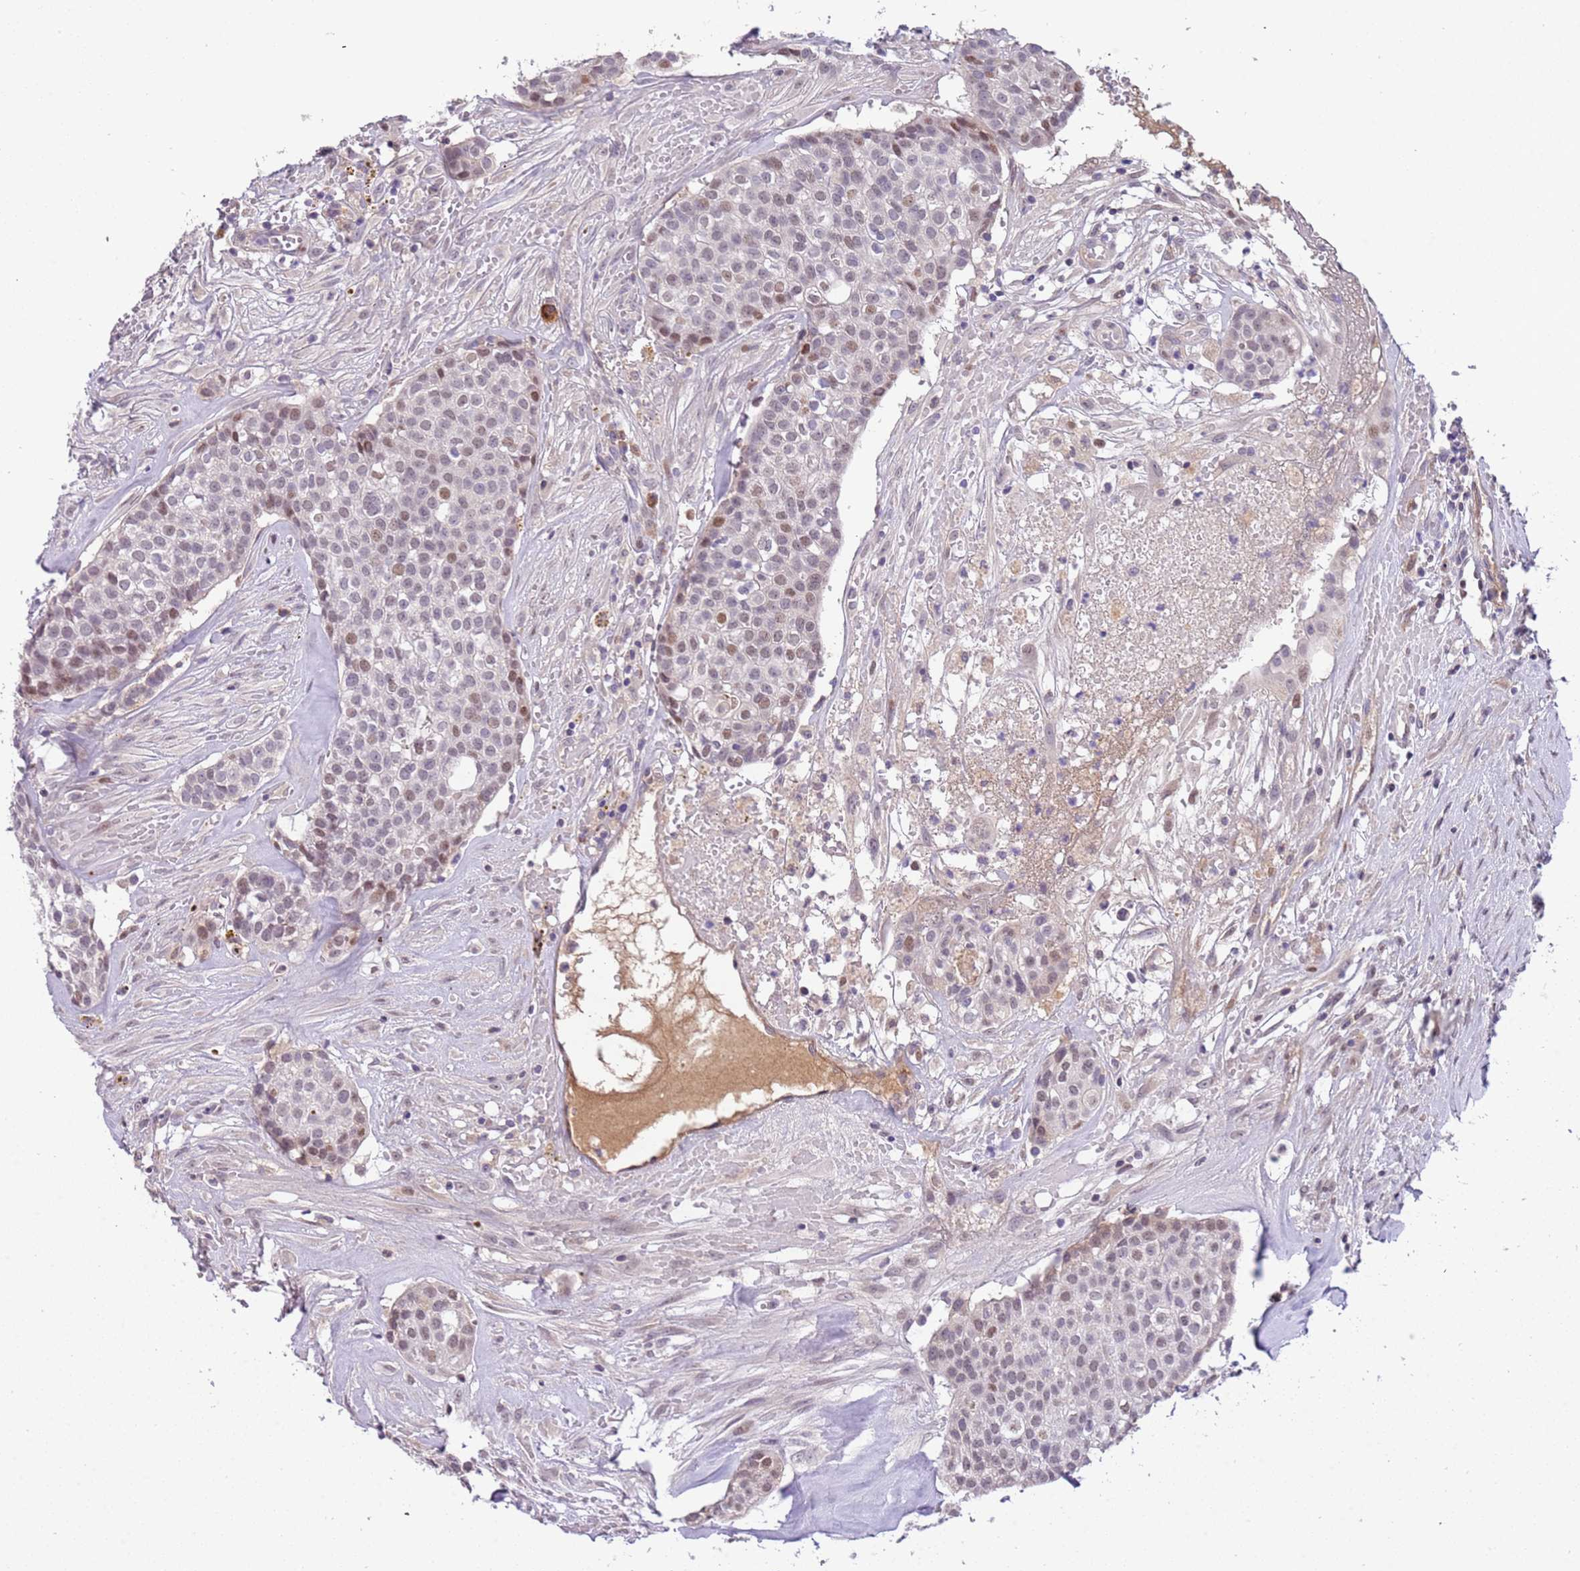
{"staining": {"intensity": "weak", "quantity": "25%-75%", "location": "nuclear"}, "tissue": "head and neck cancer", "cell_type": "Tumor cells", "image_type": "cancer", "snomed": [{"axis": "morphology", "description": "Adenocarcinoma, NOS"}, {"axis": "topography", "description": "Head-Neck"}], "caption": "Weak nuclear protein staining is seen in about 25%-75% of tumor cells in head and neck cancer (adenocarcinoma).", "gene": "MAGEF1", "patient": {"sex": "male", "age": 81}}